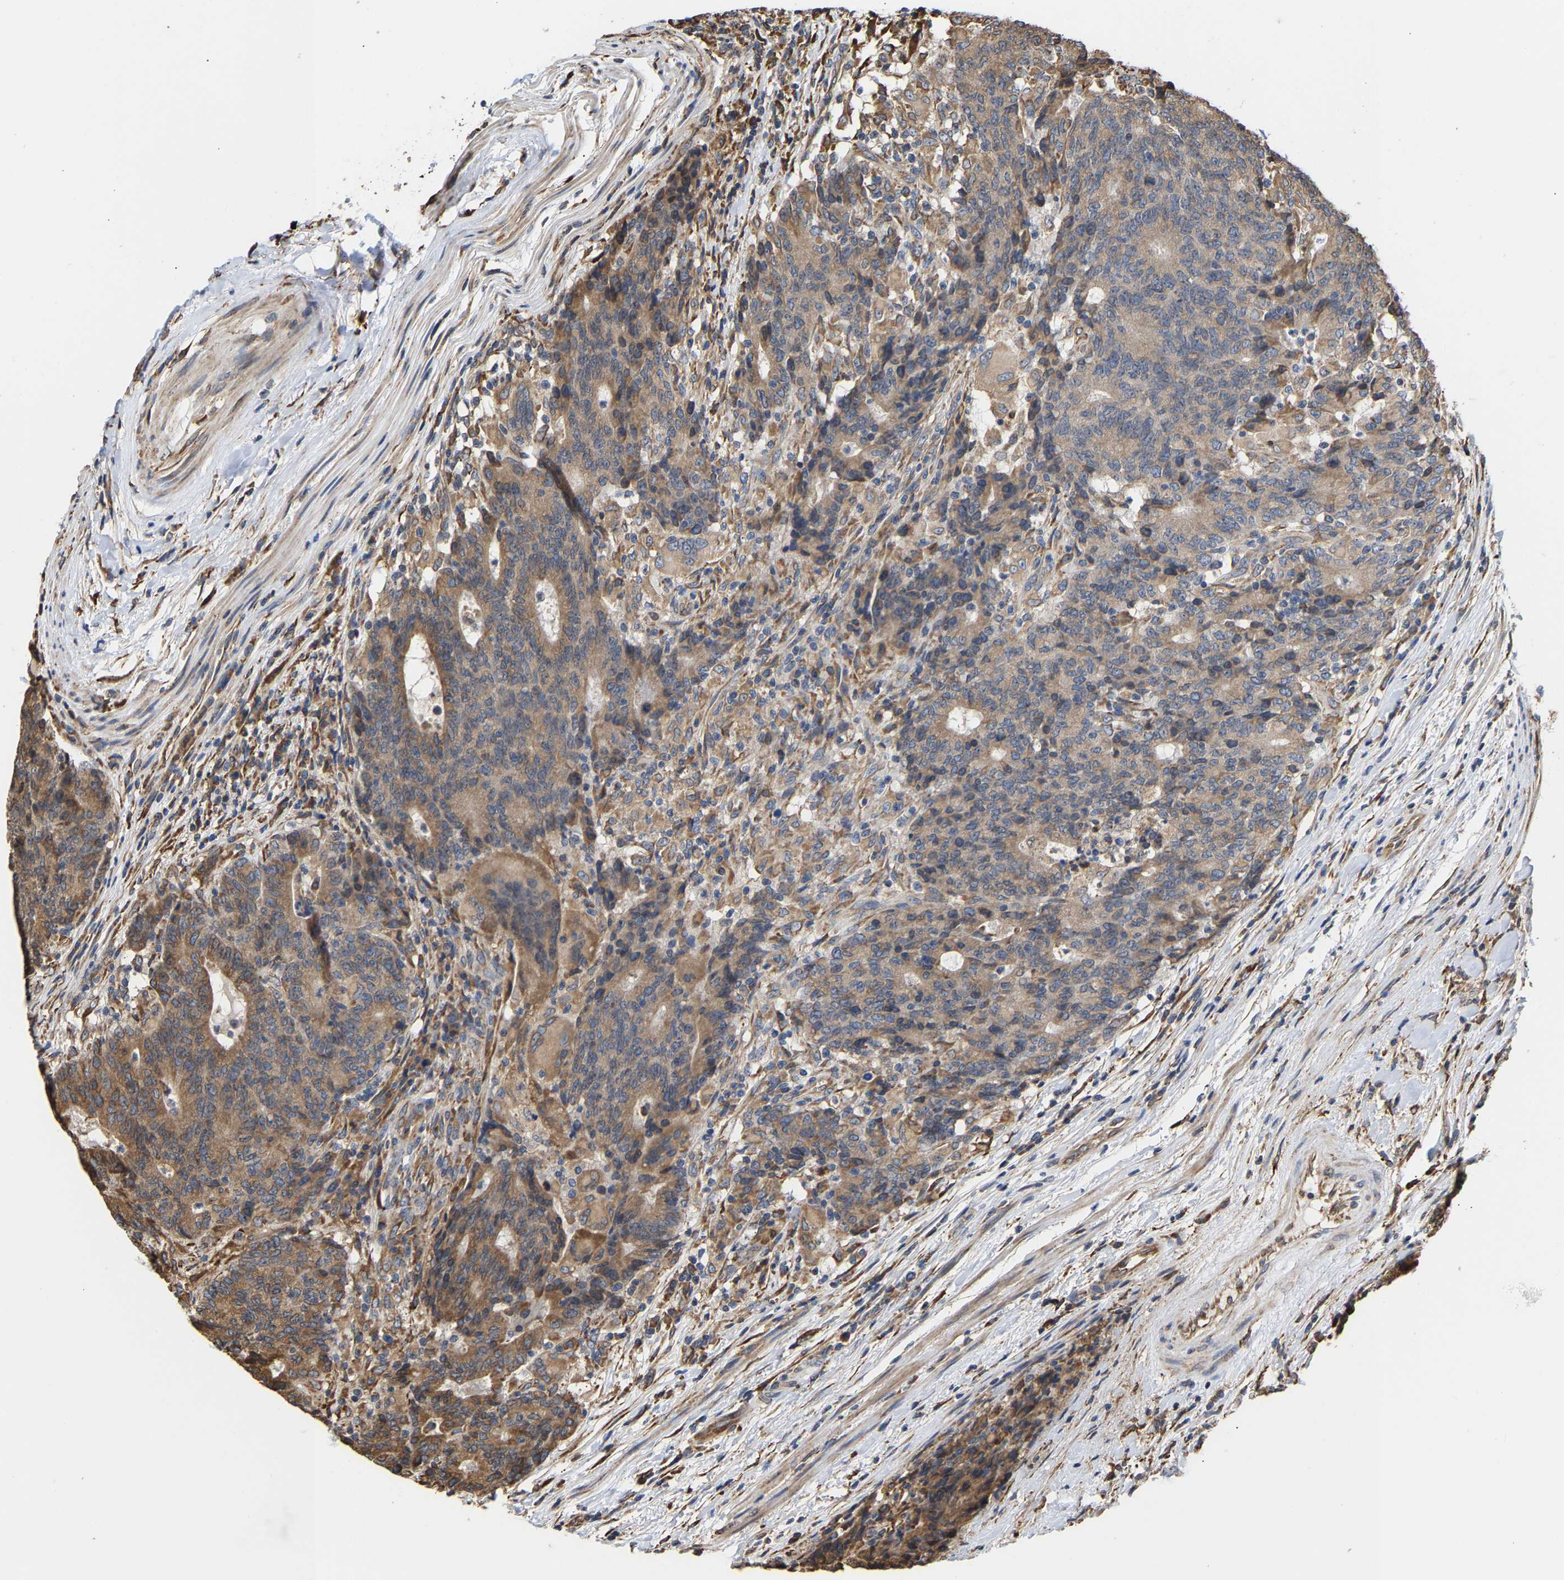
{"staining": {"intensity": "moderate", "quantity": ">75%", "location": "cytoplasmic/membranous"}, "tissue": "colorectal cancer", "cell_type": "Tumor cells", "image_type": "cancer", "snomed": [{"axis": "morphology", "description": "Normal tissue, NOS"}, {"axis": "morphology", "description": "Adenocarcinoma, NOS"}, {"axis": "topography", "description": "Colon"}], "caption": "The image exhibits staining of colorectal cancer (adenocarcinoma), revealing moderate cytoplasmic/membranous protein positivity (brown color) within tumor cells.", "gene": "ARAP1", "patient": {"sex": "female", "age": 75}}